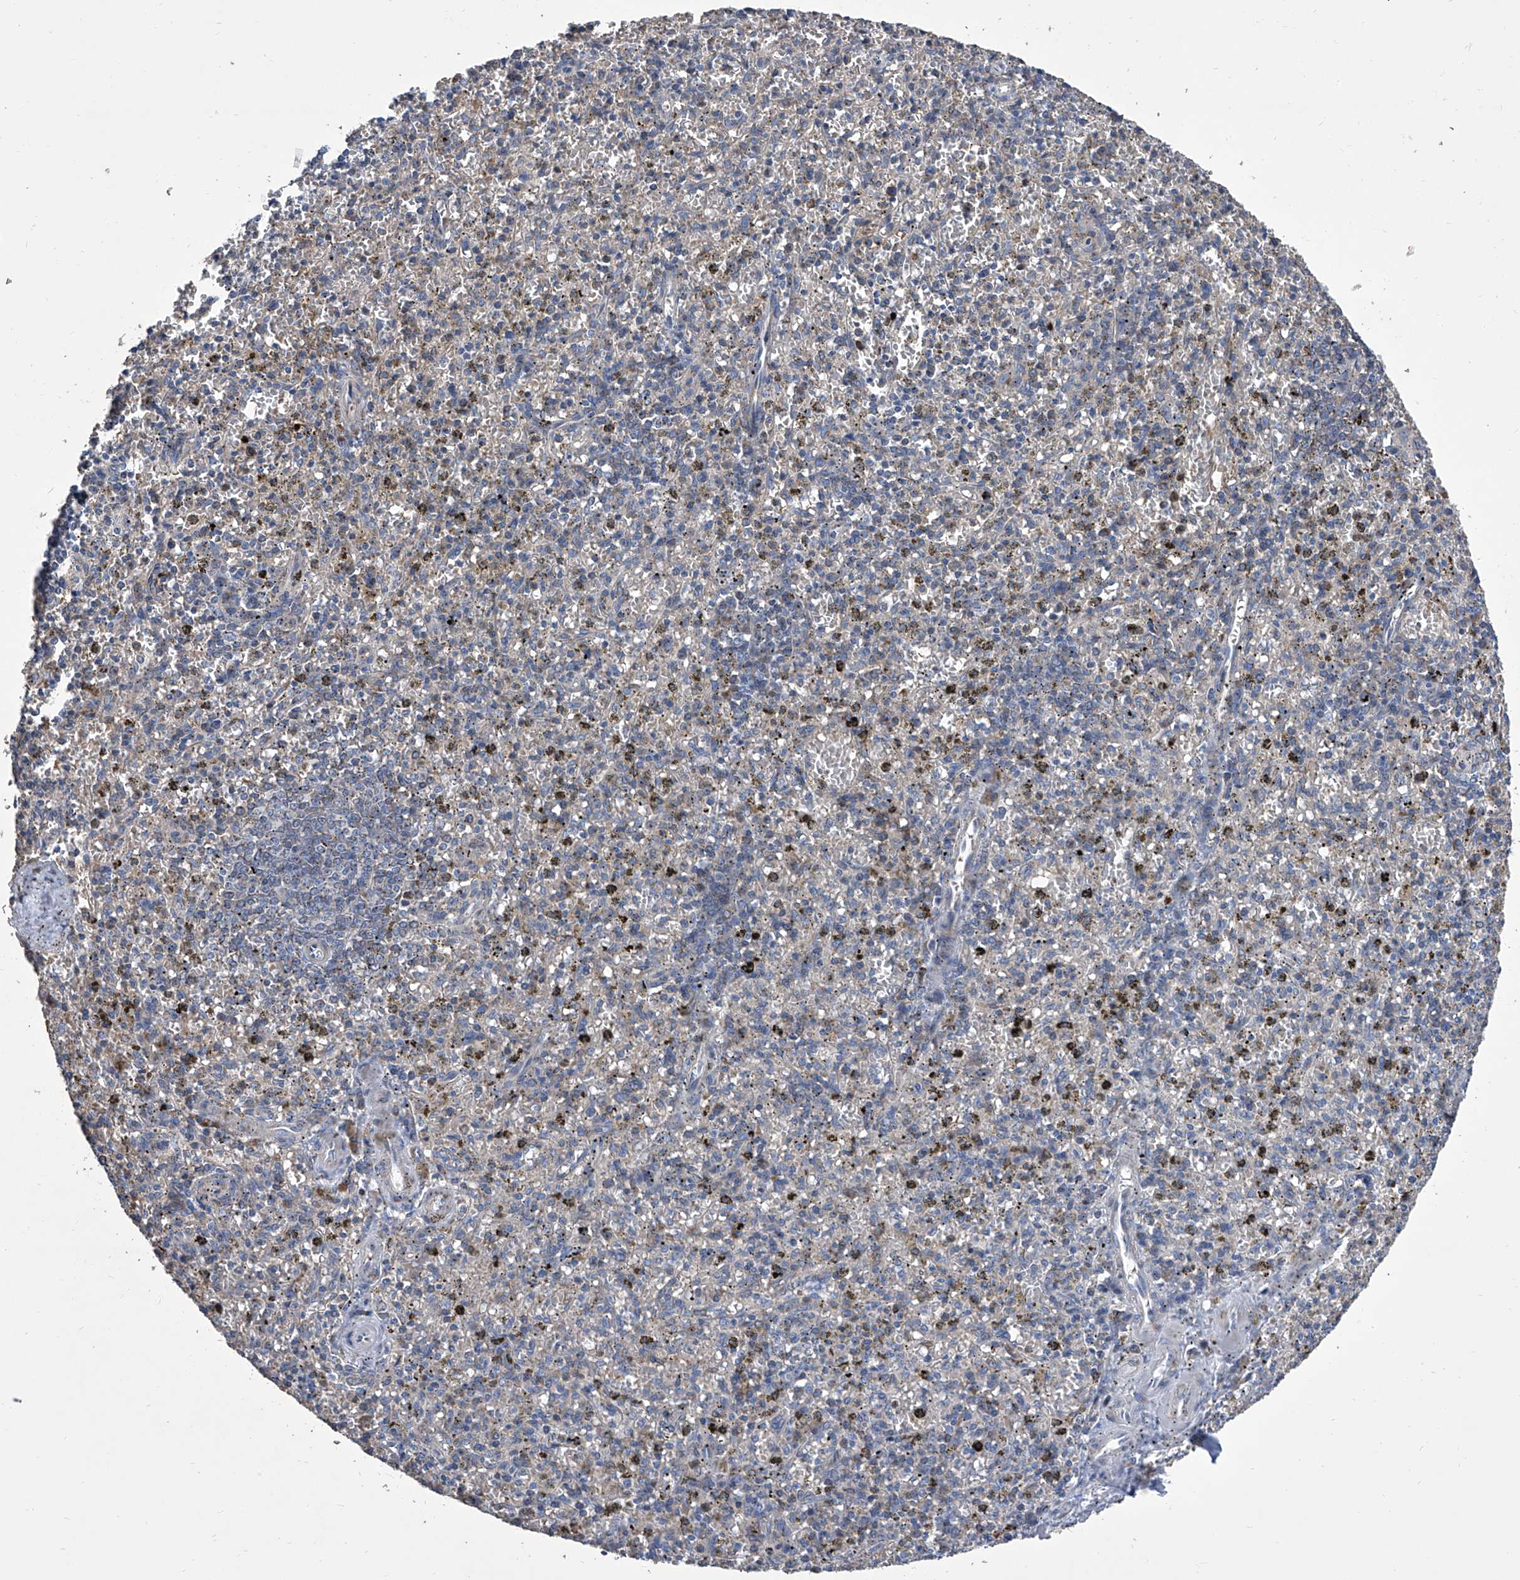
{"staining": {"intensity": "negative", "quantity": "none", "location": "none"}, "tissue": "spleen", "cell_type": "Cells in red pulp", "image_type": "normal", "snomed": [{"axis": "morphology", "description": "Normal tissue, NOS"}, {"axis": "topography", "description": "Spleen"}], "caption": "IHC photomicrograph of unremarkable human spleen stained for a protein (brown), which shows no staining in cells in red pulp.", "gene": "TJAP1", "patient": {"sex": "male", "age": 72}}